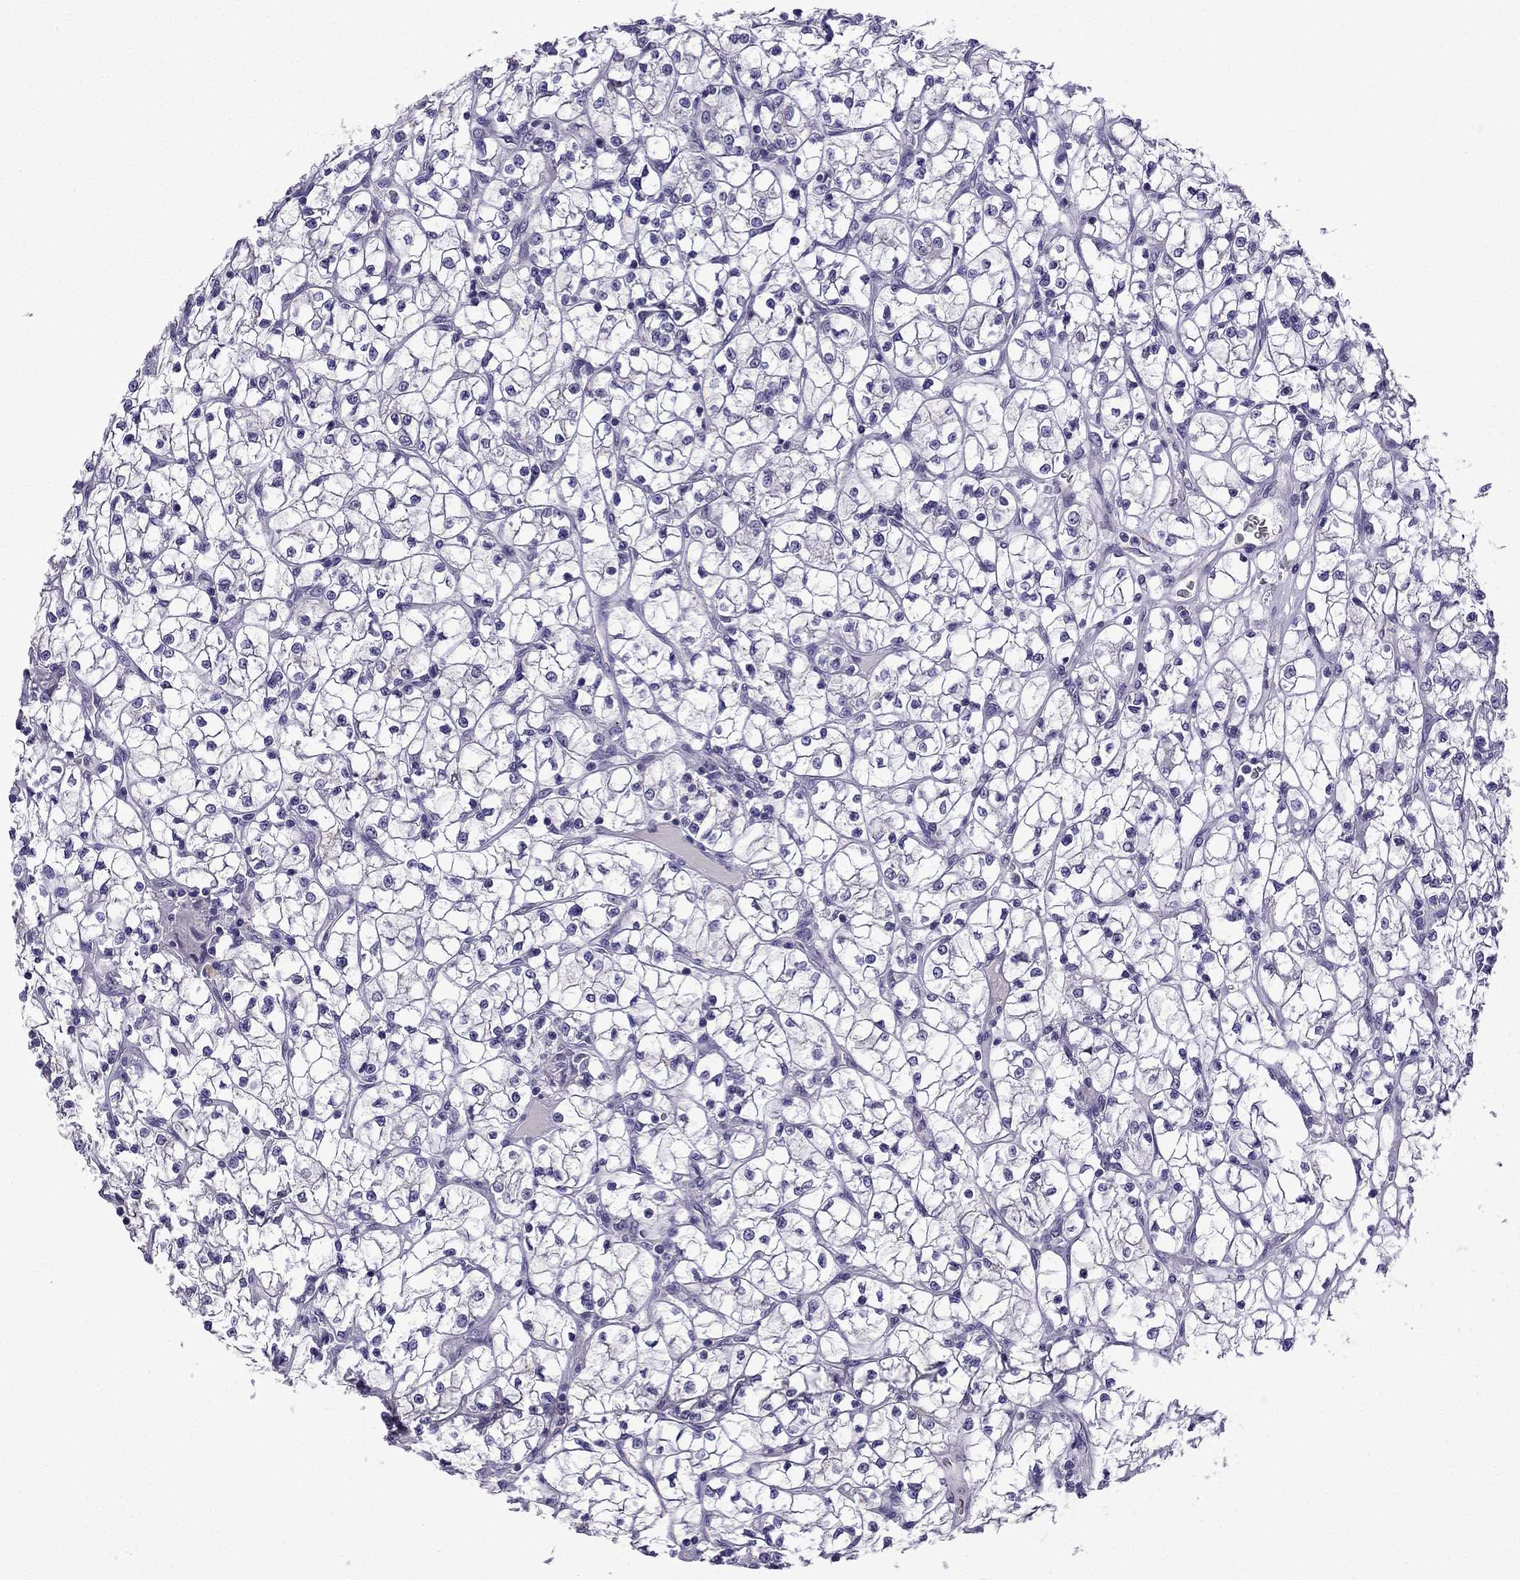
{"staining": {"intensity": "negative", "quantity": "none", "location": "none"}, "tissue": "renal cancer", "cell_type": "Tumor cells", "image_type": "cancer", "snomed": [{"axis": "morphology", "description": "Adenocarcinoma, NOS"}, {"axis": "topography", "description": "Kidney"}], "caption": "The photomicrograph displays no staining of tumor cells in renal adenocarcinoma.", "gene": "TTN", "patient": {"sex": "female", "age": 64}}